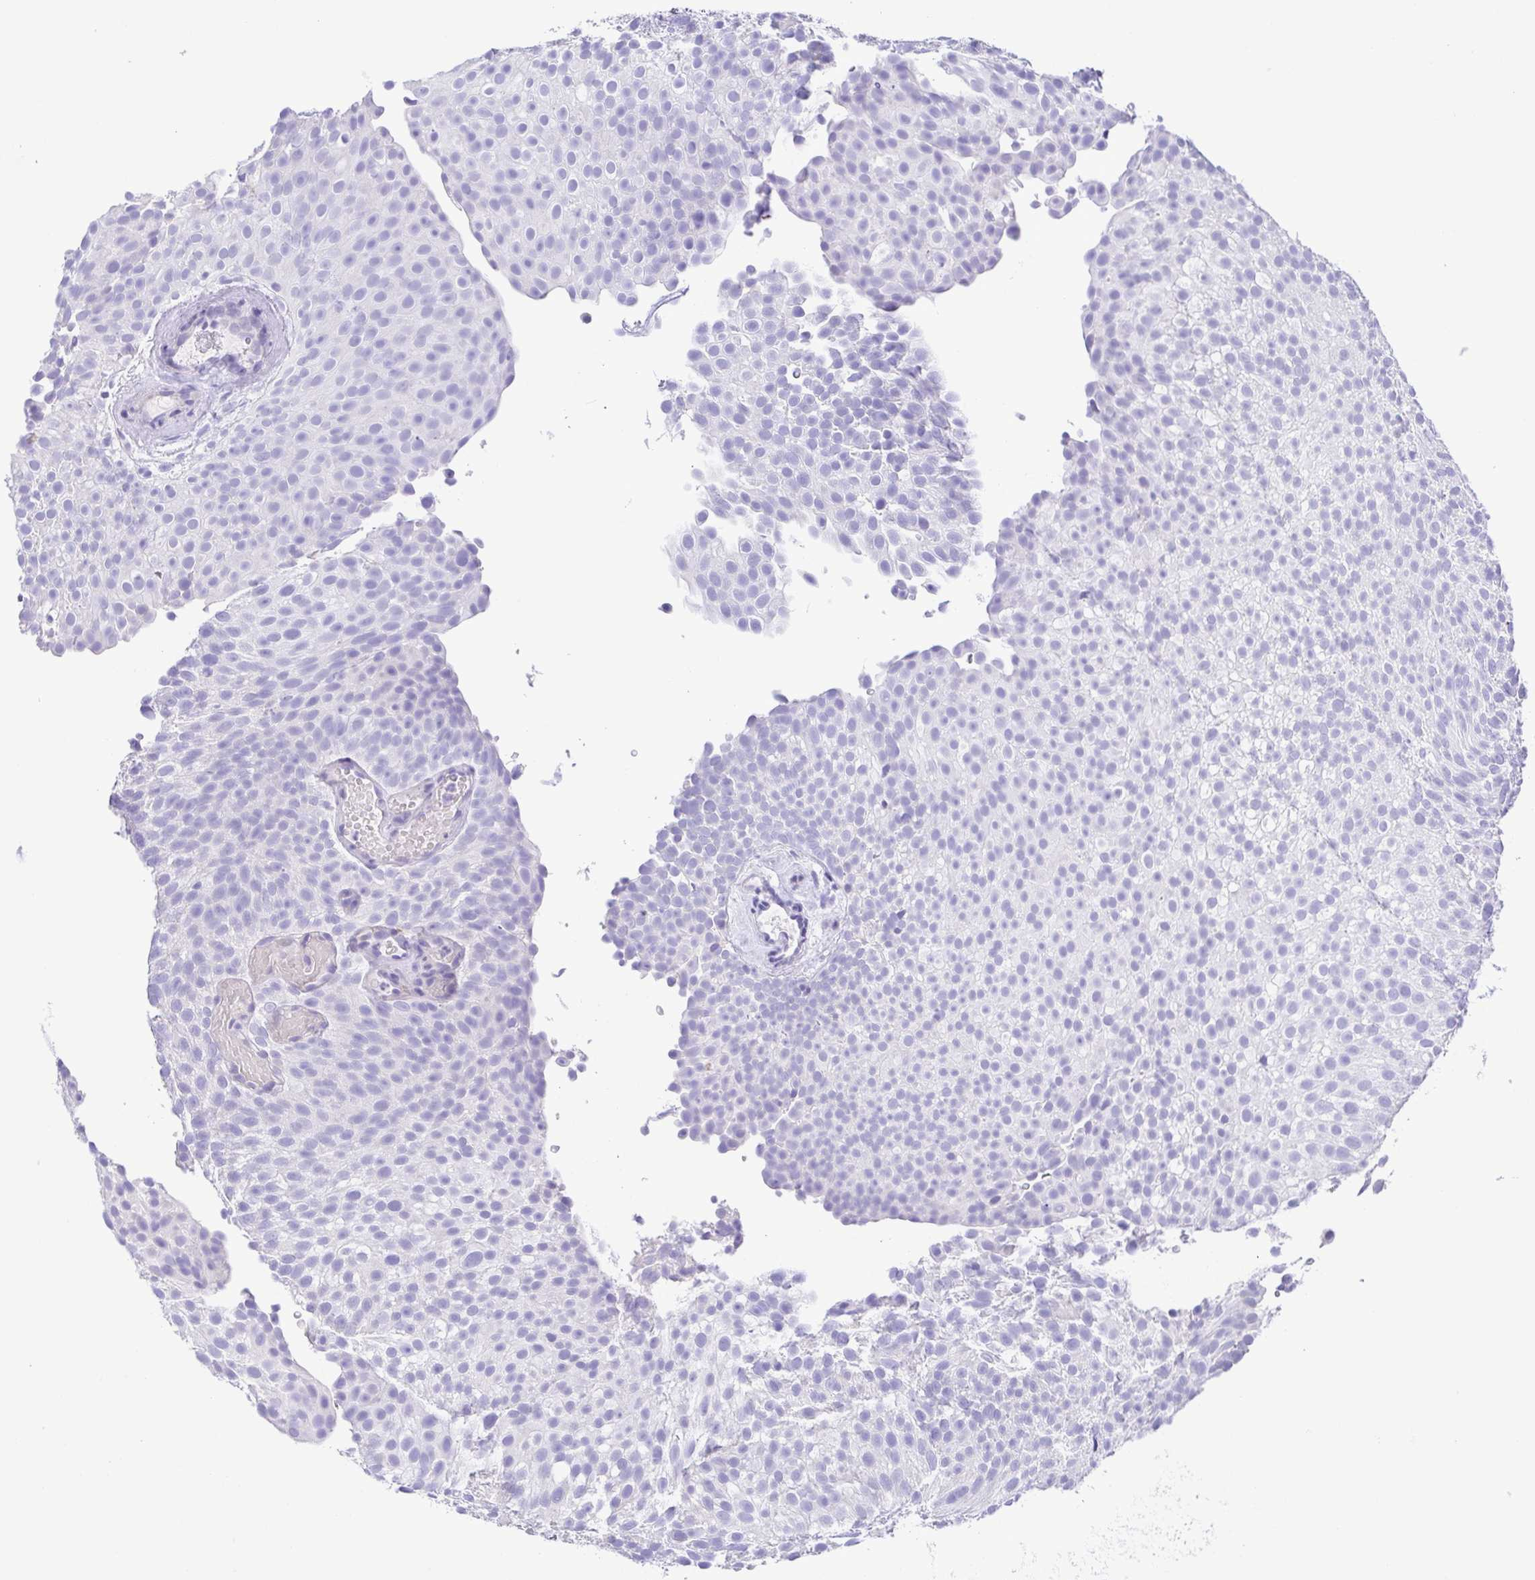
{"staining": {"intensity": "negative", "quantity": "none", "location": "none"}, "tissue": "urothelial cancer", "cell_type": "Tumor cells", "image_type": "cancer", "snomed": [{"axis": "morphology", "description": "Urothelial carcinoma, Low grade"}, {"axis": "topography", "description": "Urinary bladder"}], "caption": "Tumor cells show no significant positivity in urothelial cancer. (Stains: DAB (3,3'-diaminobenzidine) immunohistochemistry (IHC) with hematoxylin counter stain, Microscopy: brightfield microscopy at high magnification).", "gene": "GPR182", "patient": {"sex": "male", "age": 78}}